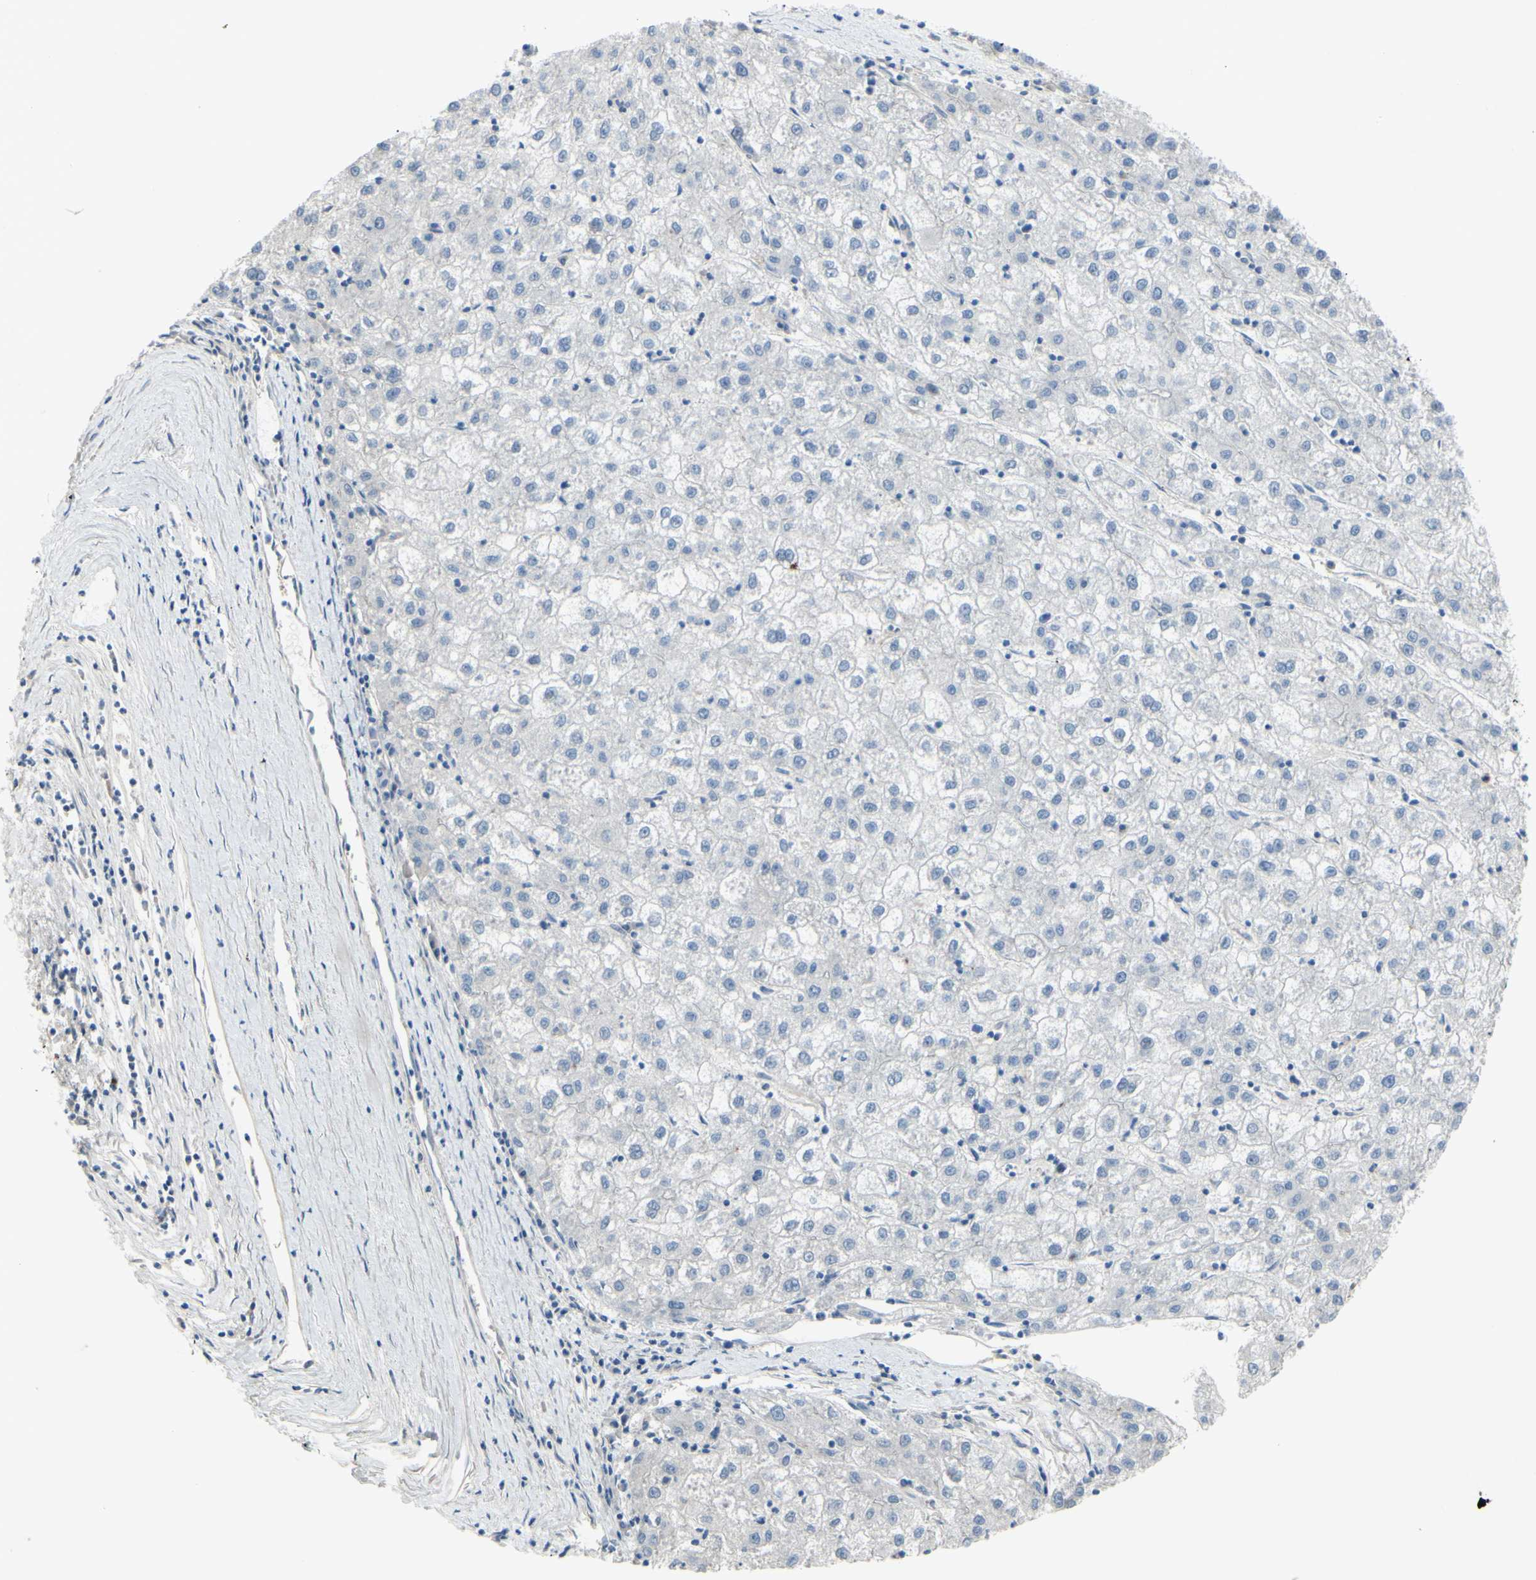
{"staining": {"intensity": "negative", "quantity": "none", "location": "none"}, "tissue": "liver cancer", "cell_type": "Tumor cells", "image_type": "cancer", "snomed": [{"axis": "morphology", "description": "Carcinoma, Hepatocellular, NOS"}, {"axis": "topography", "description": "Liver"}], "caption": "High magnification brightfield microscopy of hepatocellular carcinoma (liver) stained with DAB (3,3'-diaminobenzidine) (brown) and counterstained with hematoxylin (blue): tumor cells show no significant positivity.", "gene": "TMEM59L", "patient": {"sex": "male", "age": 72}}